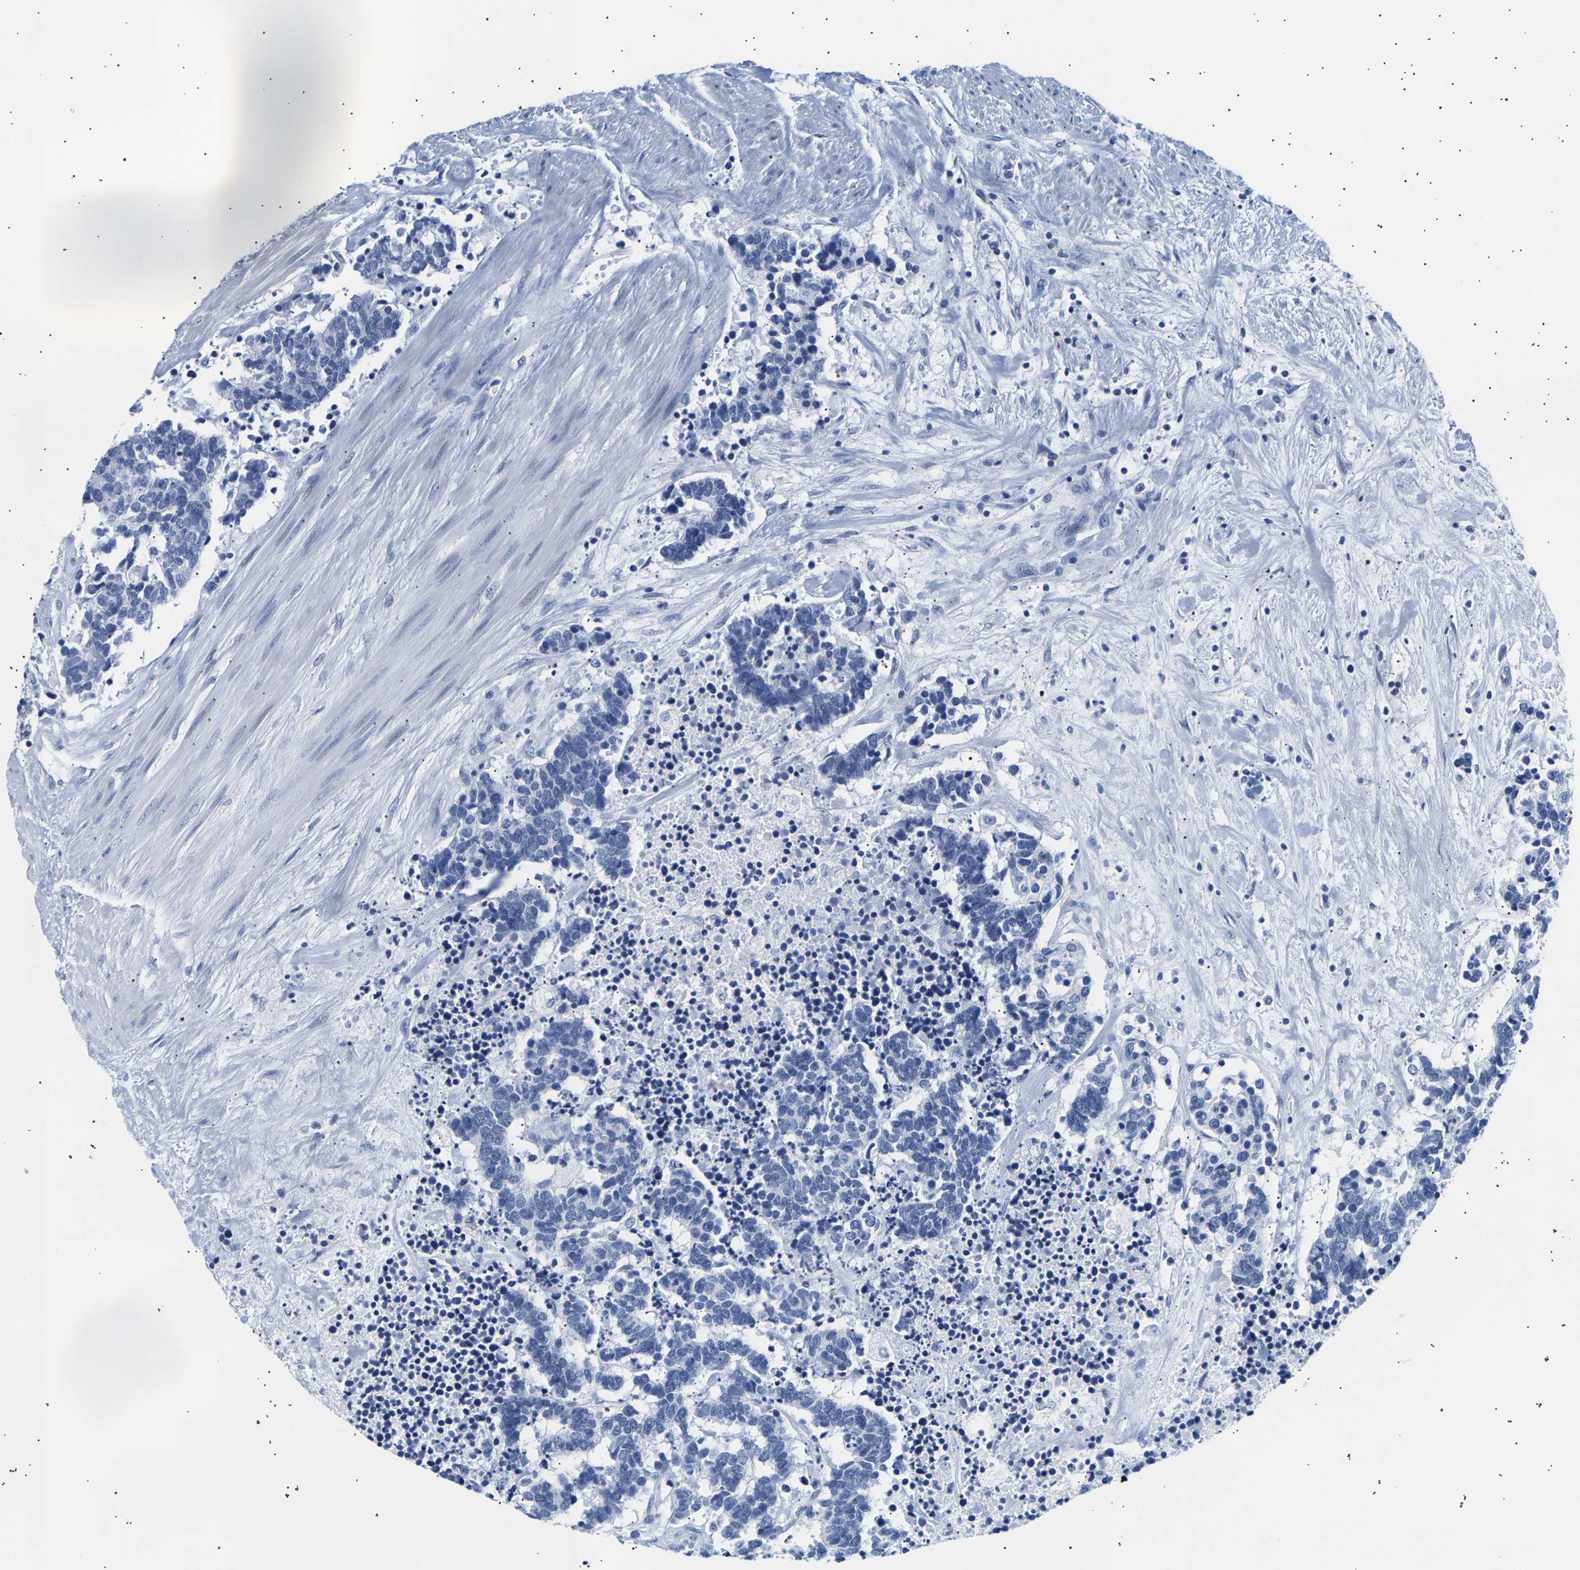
{"staining": {"intensity": "negative", "quantity": "none", "location": "none"}, "tissue": "carcinoid", "cell_type": "Tumor cells", "image_type": "cancer", "snomed": [{"axis": "morphology", "description": "Carcinoma, NOS"}, {"axis": "morphology", "description": "Carcinoid, malignant, NOS"}, {"axis": "topography", "description": "Urinary bladder"}], "caption": "Carcinoid was stained to show a protein in brown. There is no significant positivity in tumor cells. (DAB (3,3'-diaminobenzidine) immunohistochemistry (IHC) with hematoxylin counter stain).", "gene": "SPINK2", "patient": {"sex": "male", "age": 57}}